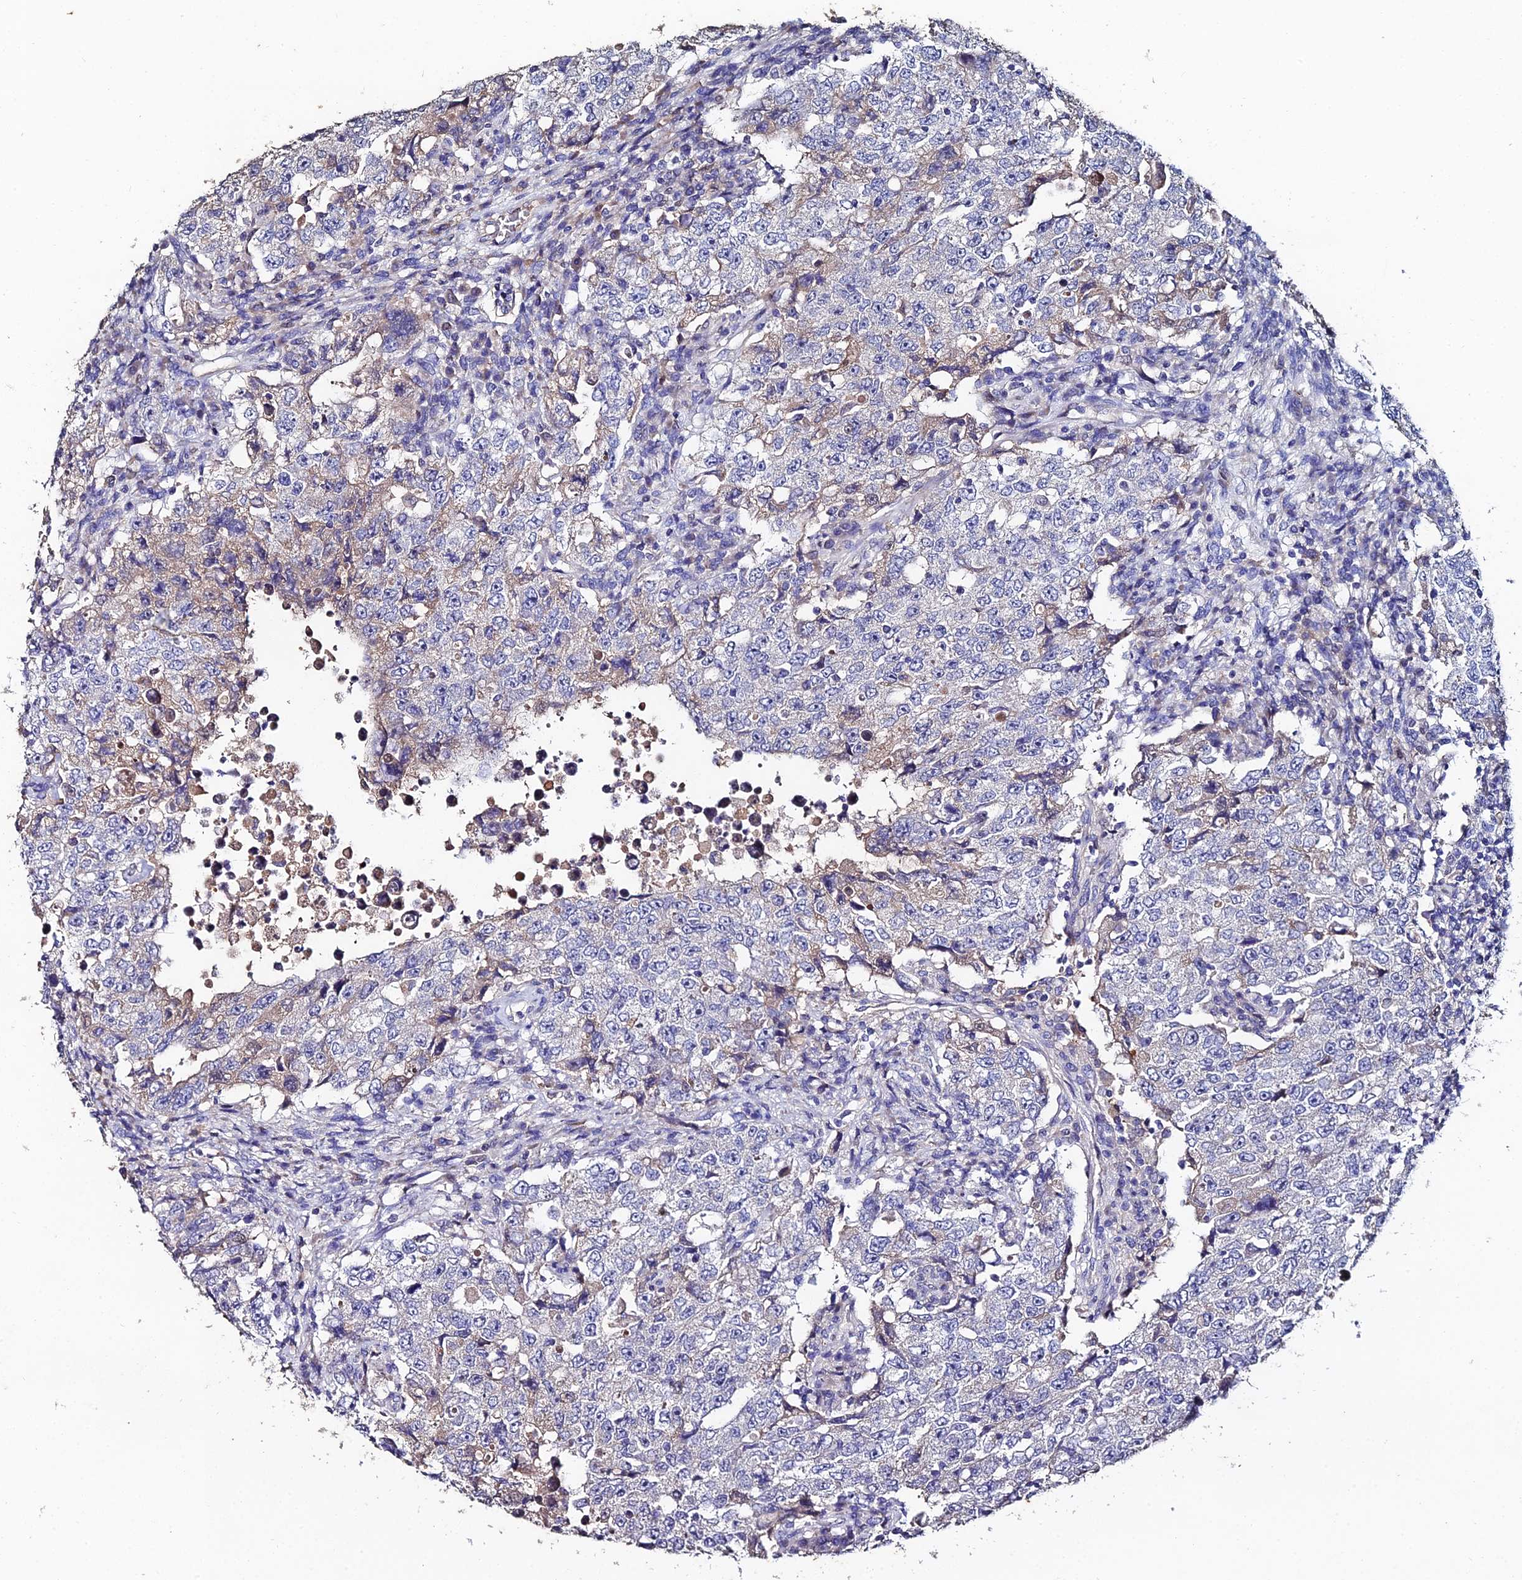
{"staining": {"intensity": "negative", "quantity": "none", "location": "none"}, "tissue": "testis cancer", "cell_type": "Tumor cells", "image_type": "cancer", "snomed": [{"axis": "morphology", "description": "Carcinoma, Embryonal, NOS"}, {"axis": "topography", "description": "Testis"}], "caption": "Tumor cells are negative for protein expression in human testis embryonal carcinoma.", "gene": "ESRRG", "patient": {"sex": "male", "age": 26}}